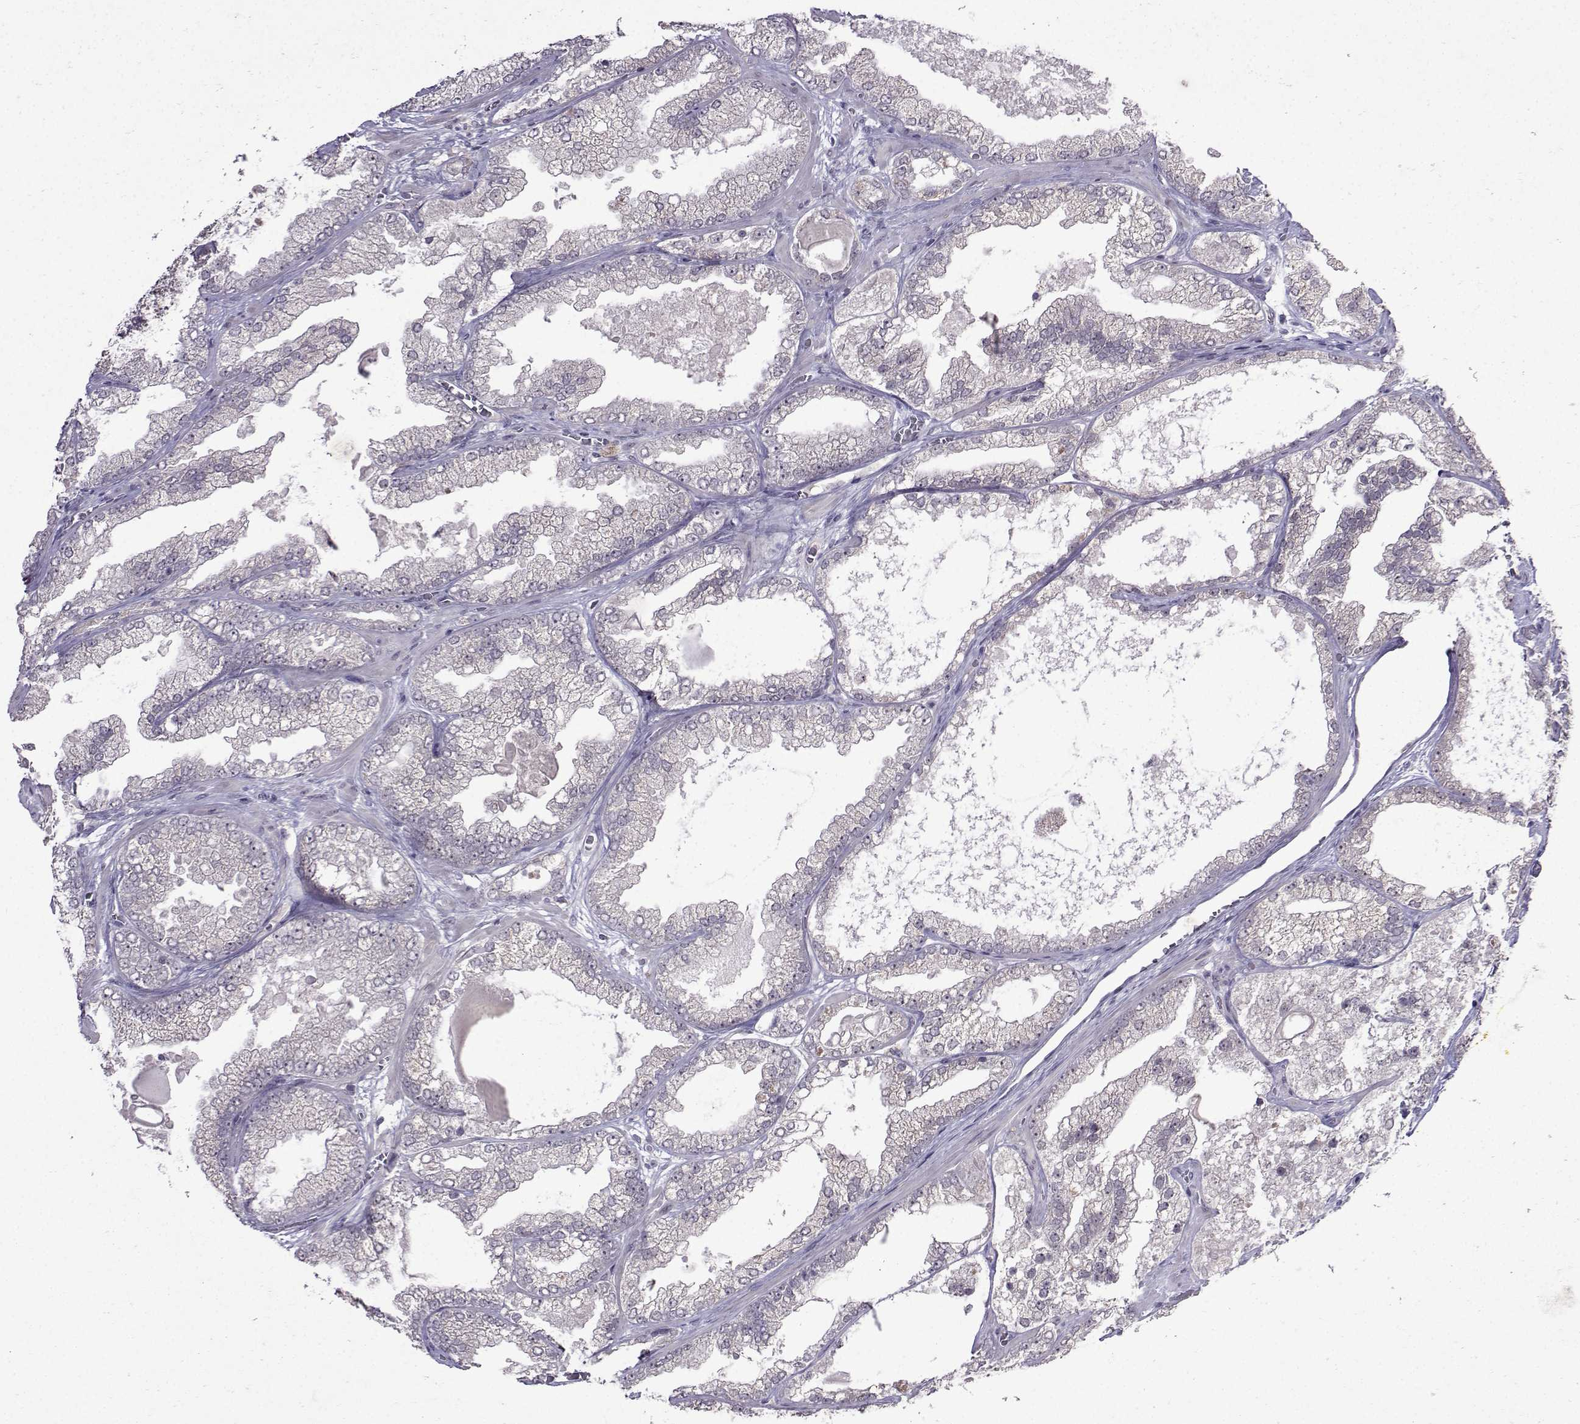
{"staining": {"intensity": "negative", "quantity": "none", "location": "none"}, "tissue": "prostate cancer", "cell_type": "Tumor cells", "image_type": "cancer", "snomed": [{"axis": "morphology", "description": "Adenocarcinoma, Low grade"}, {"axis": "topography", "description": "Prostate"}], "caption": "DAB (3,3'-diaminobenzidine) immunohistochemical staining of prostate cancer (adenocarcinoma (low-grade)) demonstrates no significant positivity in tumor cells.", "gene": "CCL28", "patient": {"sex": "male", "age": 57}}